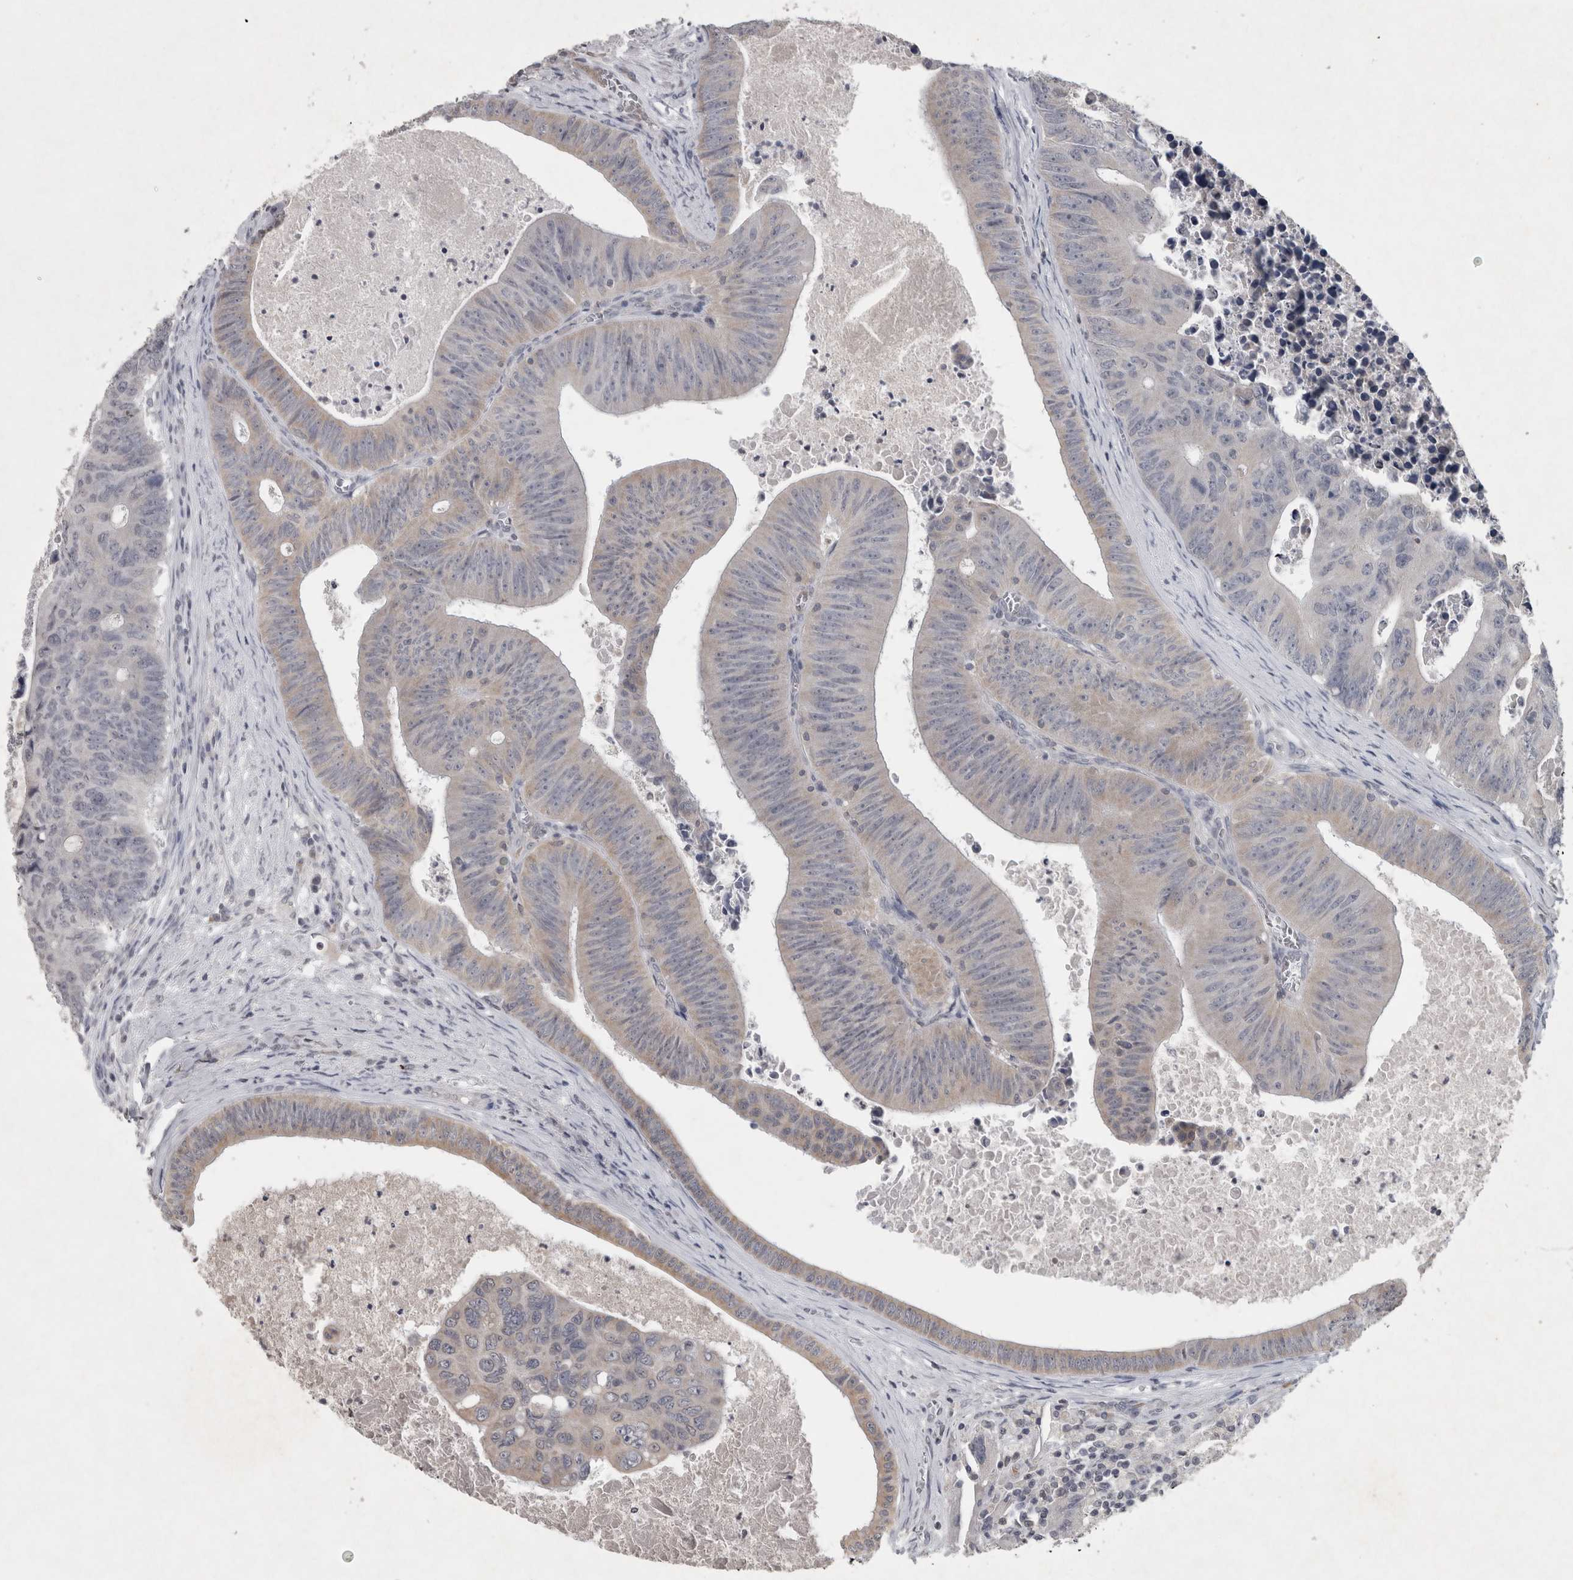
{"staining": {"intensity": "weak", "quantity": "25%-75%", "location": "cytoplasmic/membranous"}, "tissue": "colorectal cancer", "cell_type": "Tumor cells", "image_type": "cancer", "snomed": [{"axis": "morphology", "description": "Adenocarcinoma, NOS"}, {"axis": "topography", "description": "Colon"}], "caption": "Immunohistochemical staining of colorectal cancer exhibits weak cytoplasmic/membranous protein positivity in approximately 25%-75% of tumor cells. (IHC, brightfield microscopy, high magnification).", "gene": "WNT7A", "patient": {"sex": "male", "age": 87}}